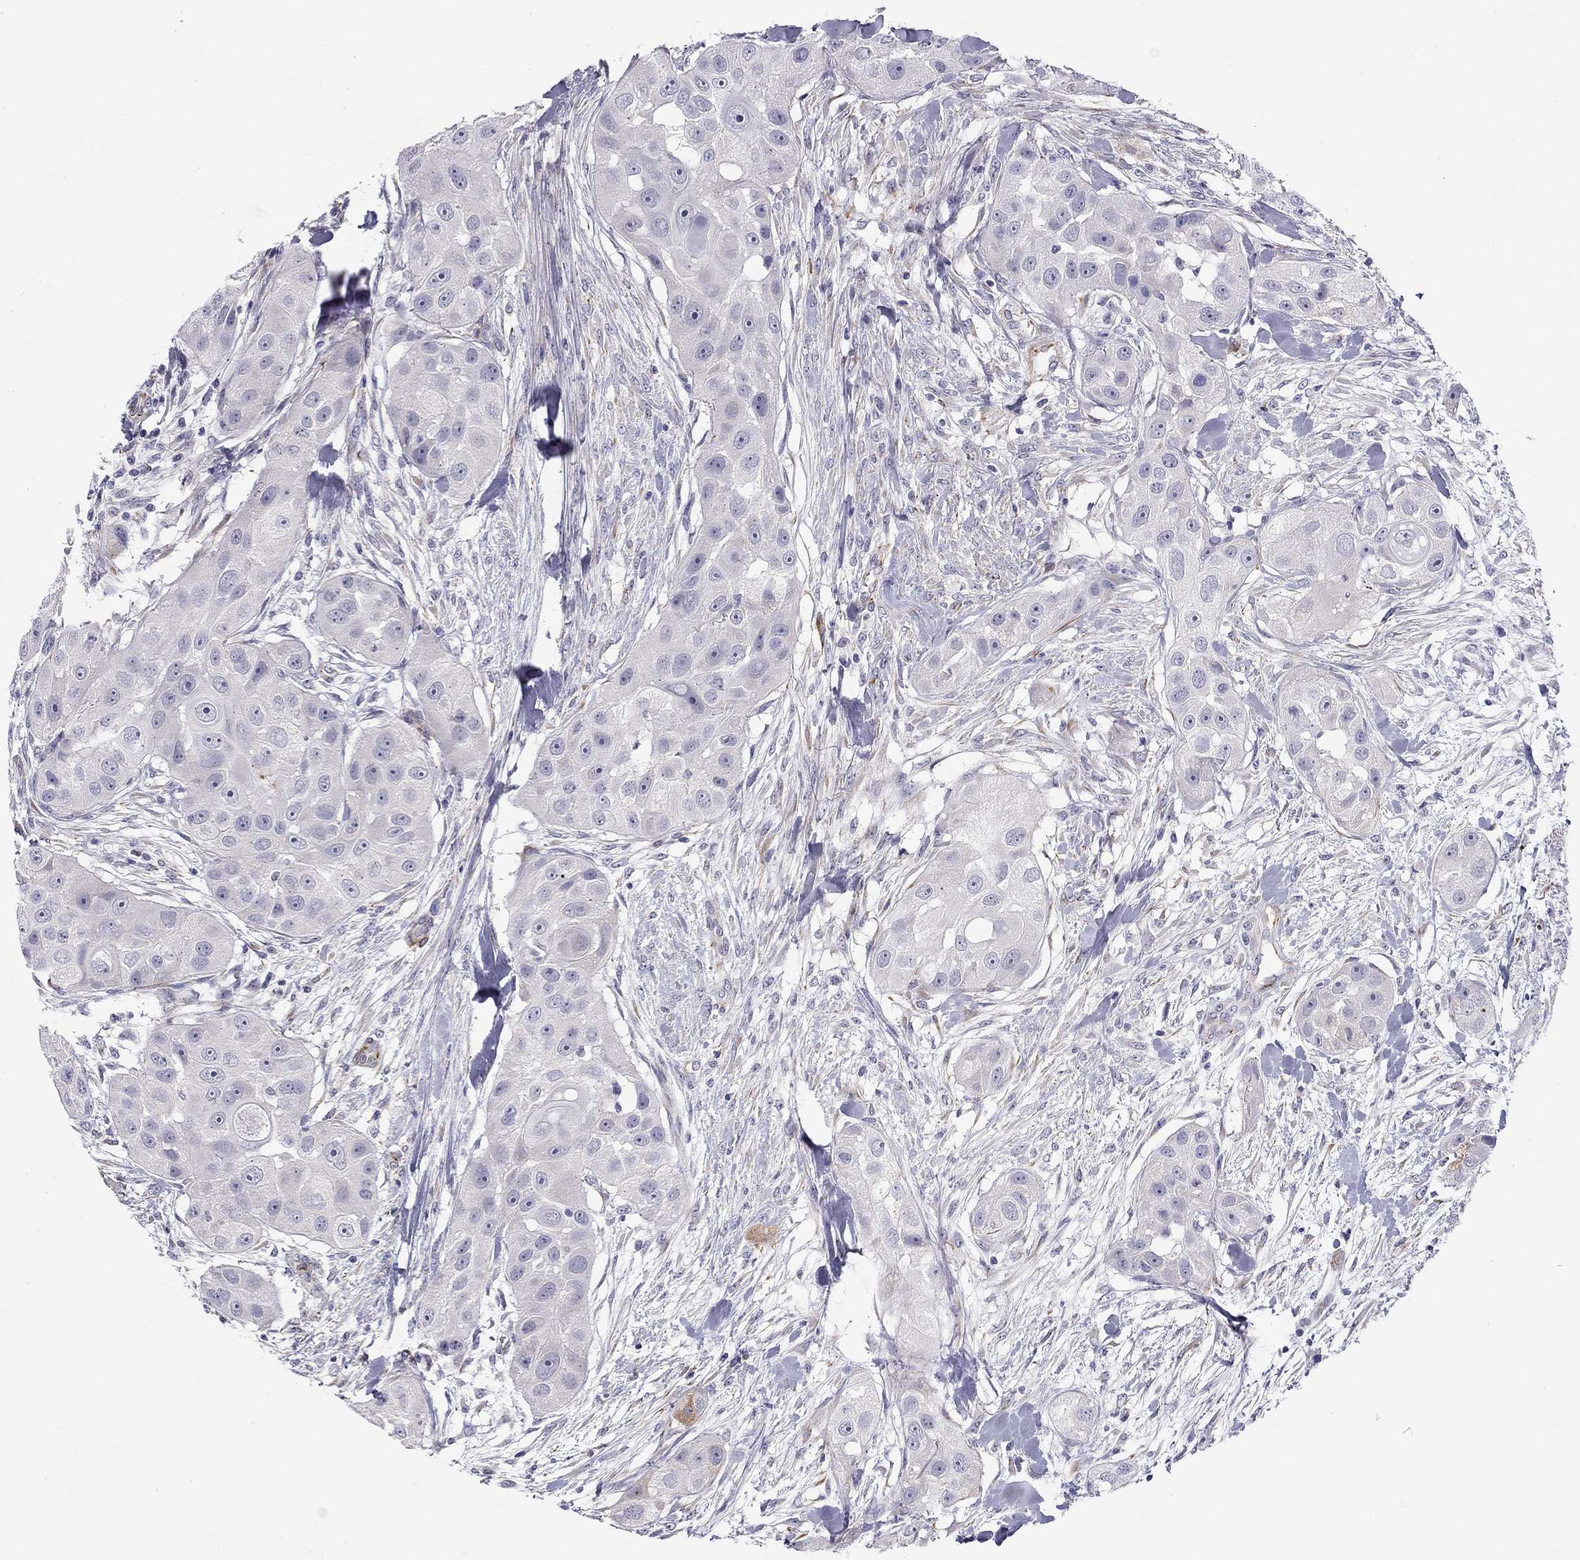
{"staining": {"intensity": "negative", "quantity": "none", "location": "none"}, "tissue": "head and neck cancer", "cell_type": "Tumor cells", "image_type": "cancer", "snomed": [{"axis": "morphology", "description": "Squamous cell carcinoma, NOS"}, {"axis": "topography", "description": "Head-Neck"}], "caption": "This is a photomicrograph of IHC staining of head and neck cancer (squamous cell carcinoma), which shows no staining in tumor cells.", "gene": "RTL1", "patient": {"sex": "male", "age": 51}}